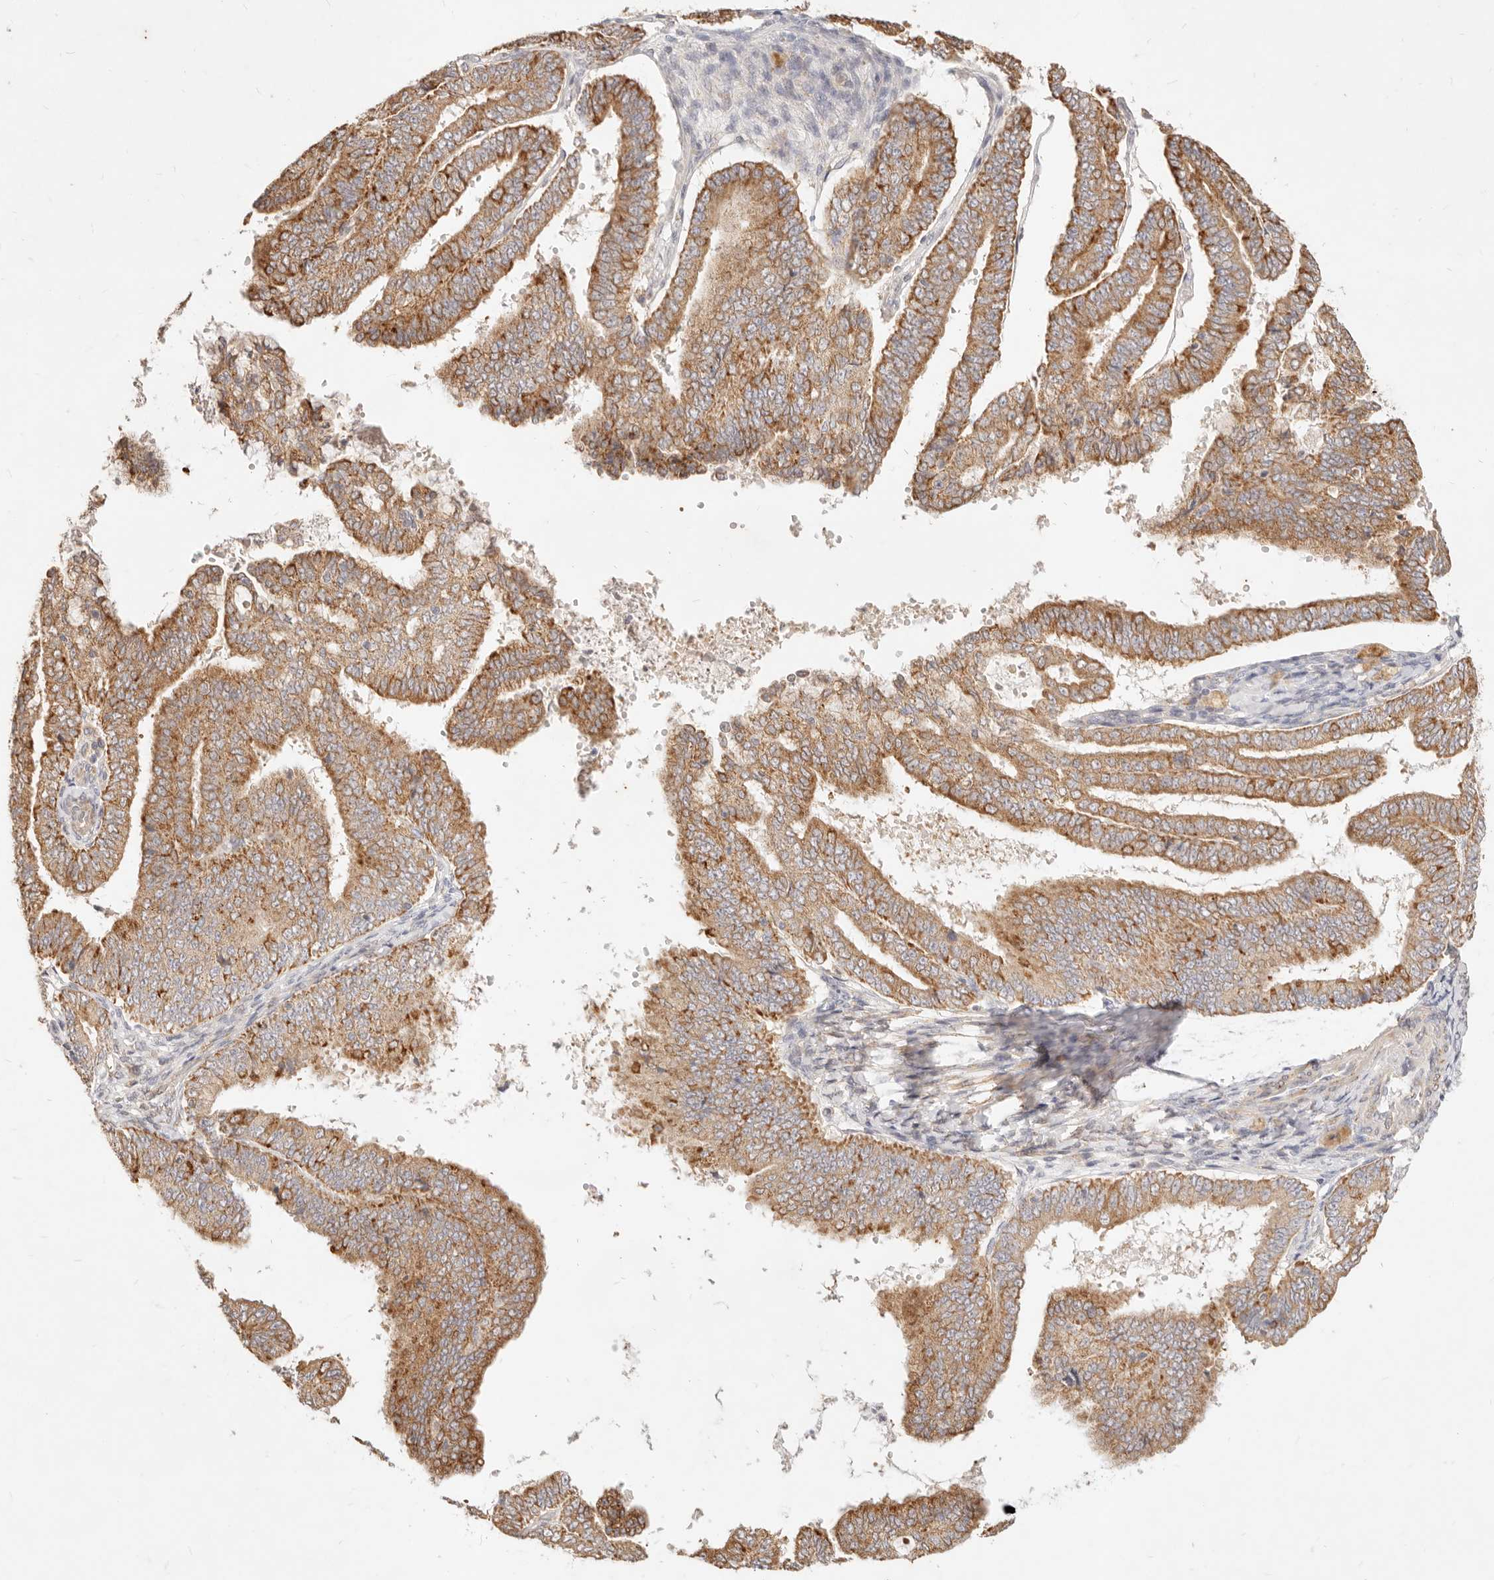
{"staining": {"intensity": "moderate", "quantity": ">75%", "location": "cytoplasmic/membranous"}, "tissue": "endometrial cancer", "cell_type": "Tumor cells", "image_type": "cancer", "snomed": [{"axis": "morphology", "description": "Adenocarcinoma, NOS"}, {"axis": "topography", "description": "Endometrium"}], "caption": "Protein staining by immunohistochemistry displays moderate cytoplasmic/membranous staining in approximately >75% of tumor cells in endometrial adenocarcinoma. The staining was performed using DAB to visualize the protein expression in brown, while the nuclei were stained in blue with hematoxylin (Magnification: 20x).", "gene": "RUBCNL", "patient": {"sex": "female", "age": 63}}